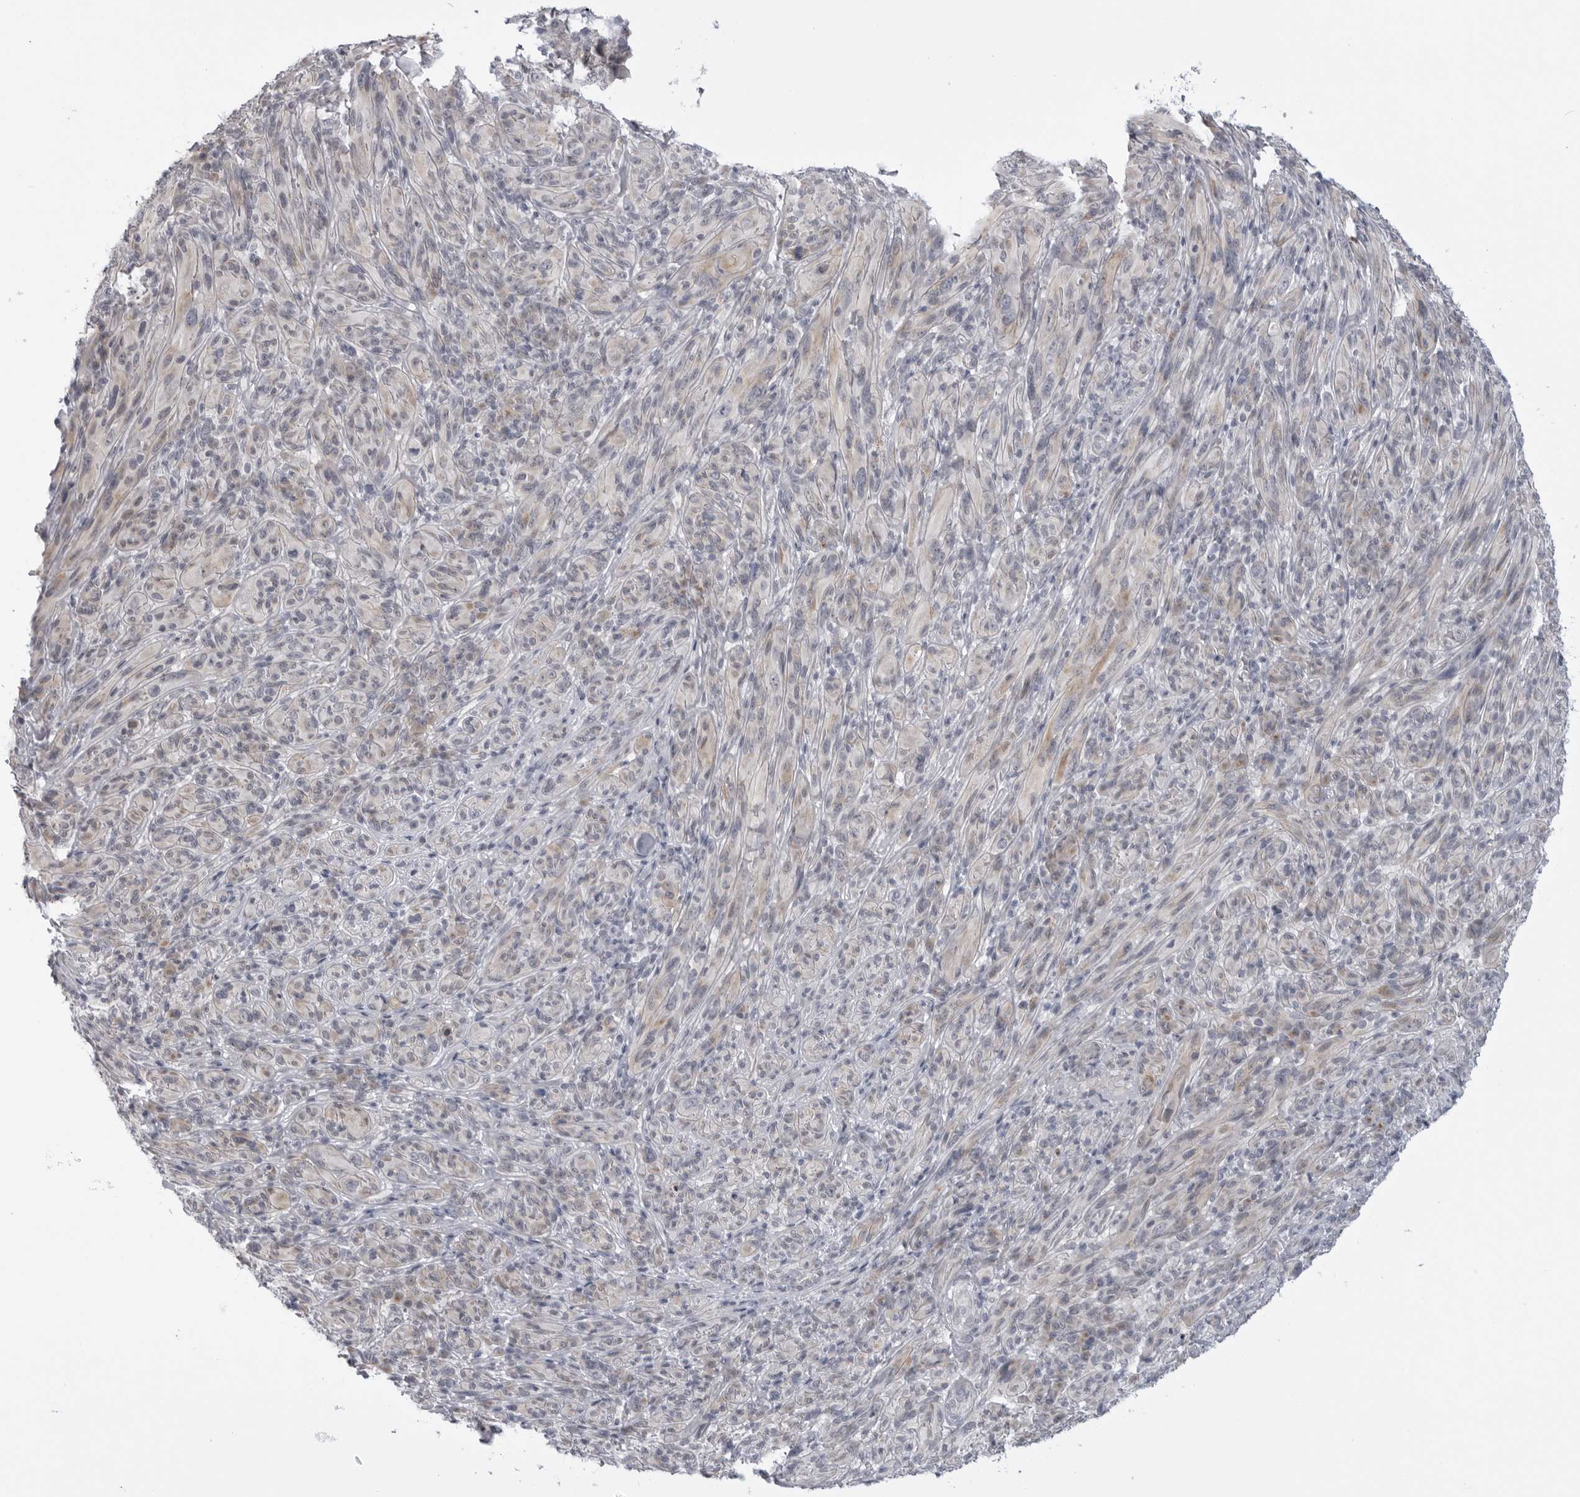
{"staining": {"intensity": "weak", "quantity": "<25%", "location": "cytoplasmic/membranous"}, "tissue": "melanoma", "cell_type": "Tumor cells", "image_type": "cancer", "snomed": [{"axis": "morphology", "description": "Malignant melanoma, NOS"}, {"axis": "topography", "description": "Skin of head"}], "caption": "Immunohistochemistry micrograph of human malignant melanoma stained for a protein (brown), which demonstrates no positivity in tumor cells.", "gene": "LRRC45", "patient": {"sex": "male", "age": 96}}